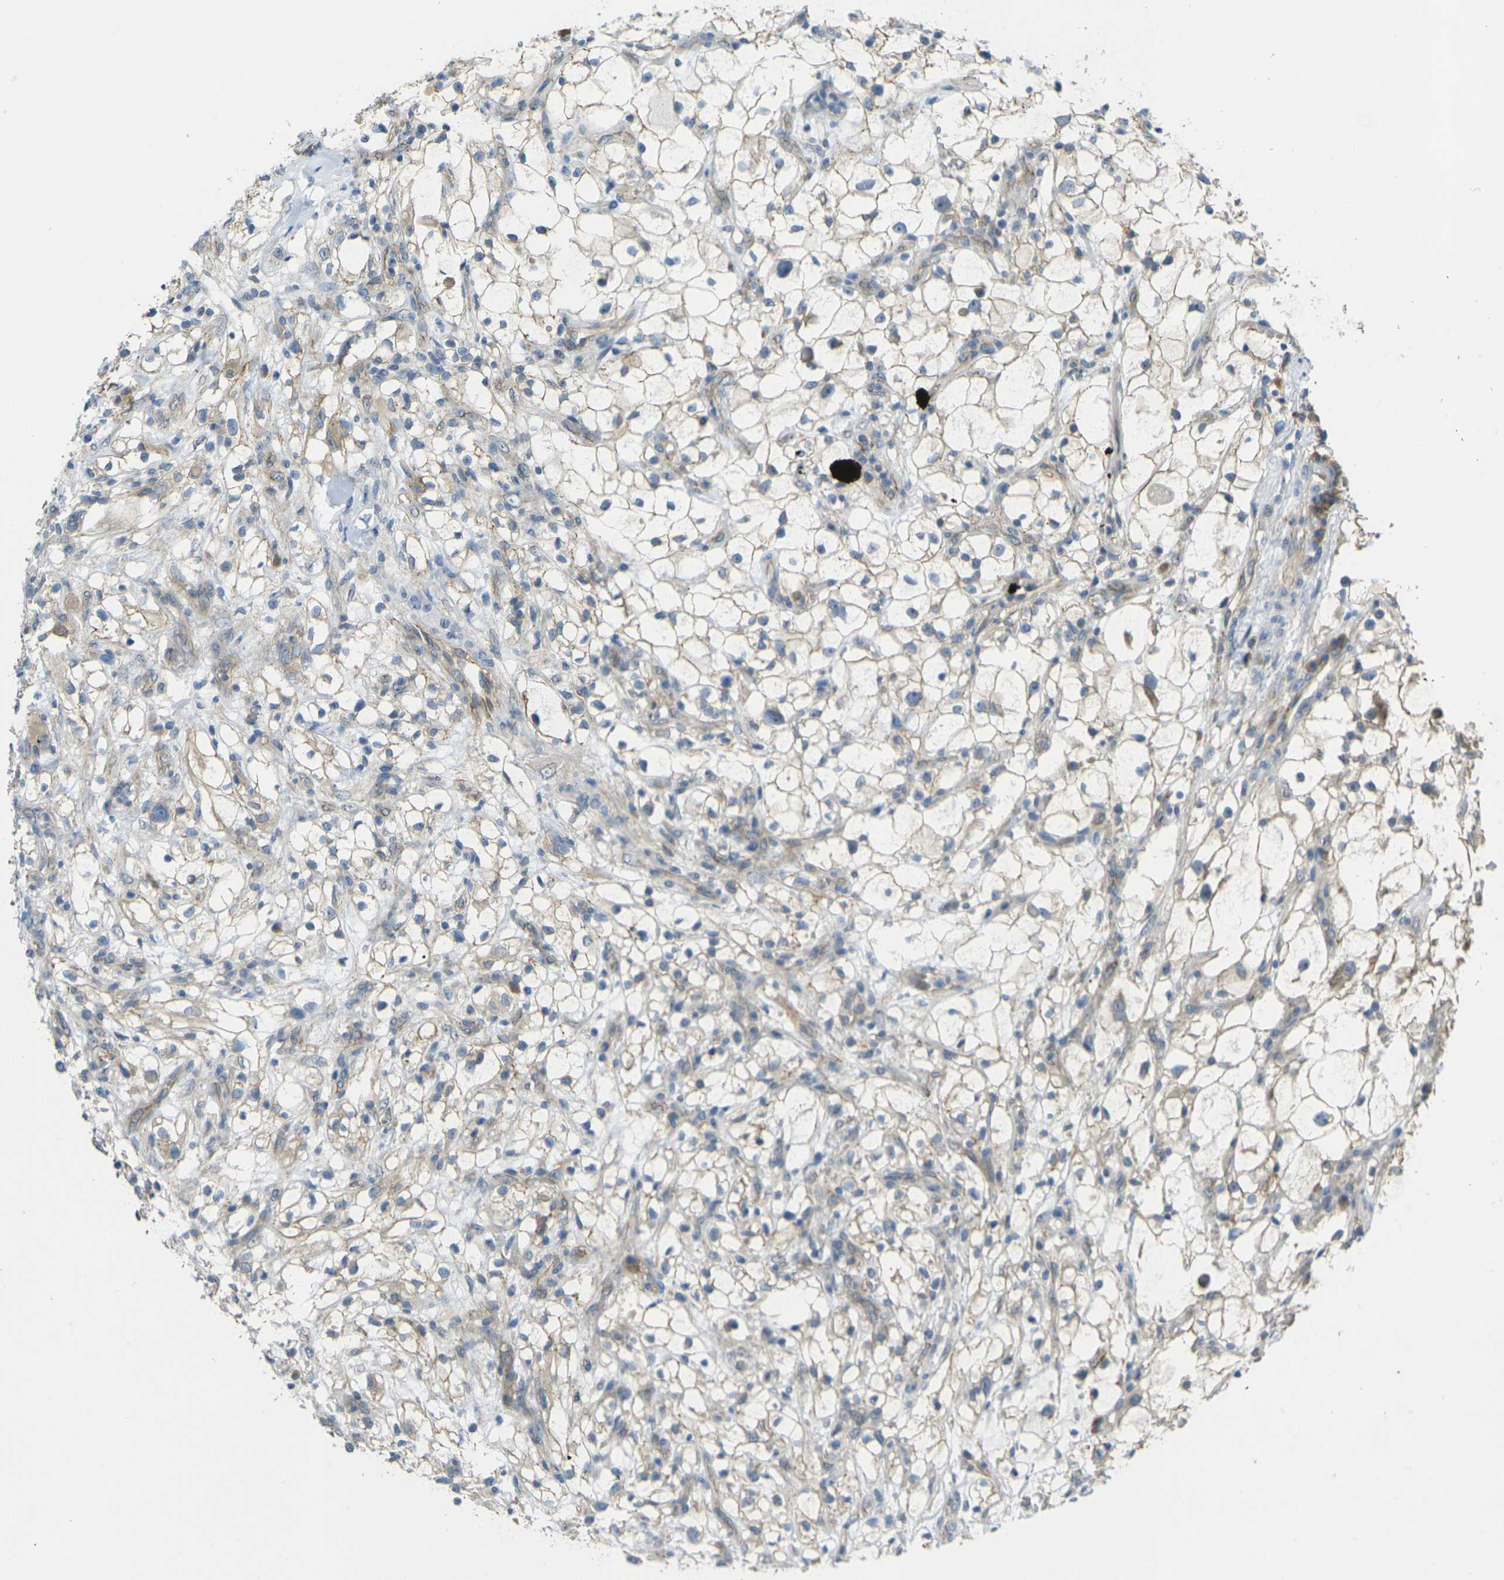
{"staining": {"intensity": "weak", "quantity": "<25%", "location": "cytoplasmic/membranous"}, "tissue": "renal cancer", "cell_type": "Tumor cells", "image_type": "cancer", "snomed": [{"axis": "morphology", "description": "Adenocarcinoma, NOS"}, {"axis": "topography", "description": "Kidney"}], "caption": "This is a image of IHC staining of renal cancer (adenocarcinoma), which shows no positivity in tumor cells.", "gene": "RHBDD1", "patient": {"sex": "female", "age": 60}}